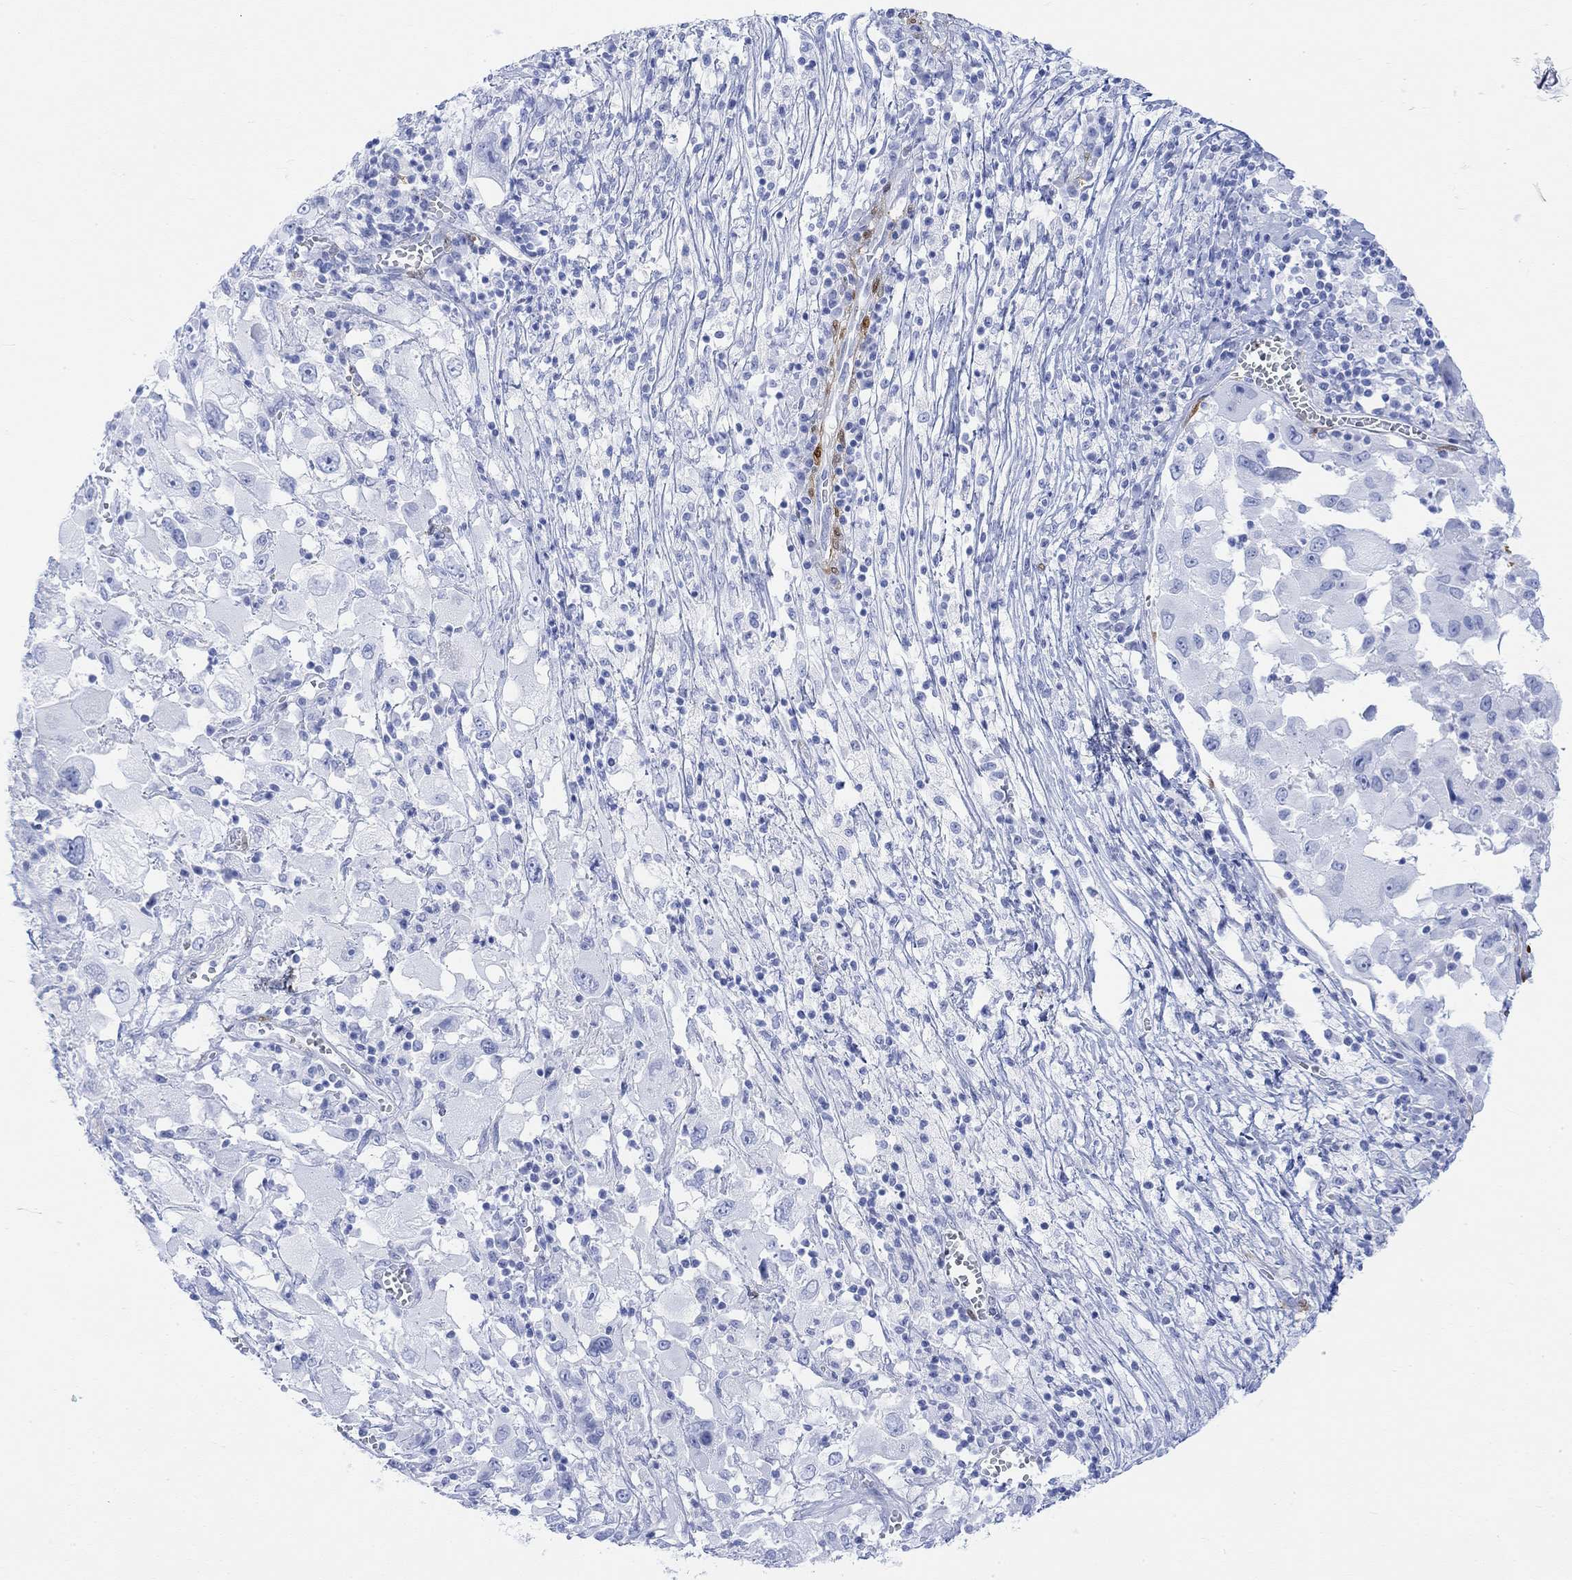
{"staining": {"intensity": "negative", "quantity": "none", "location": "none"}, "tissue": "melanoma", "cell_type": "Tumor cells", "image_type": "cancer", "snomed": [{"axis": "morphology", "description": "Malignant melanoma, Metastatic site"}, {"axis": "topography", "description": "Soft tissue"}], "caption": "Tumor cells are negative for brown protein staining in melanoma.", "gene": "TPPP3", "patient": {"sex": "male", "age": 50}}